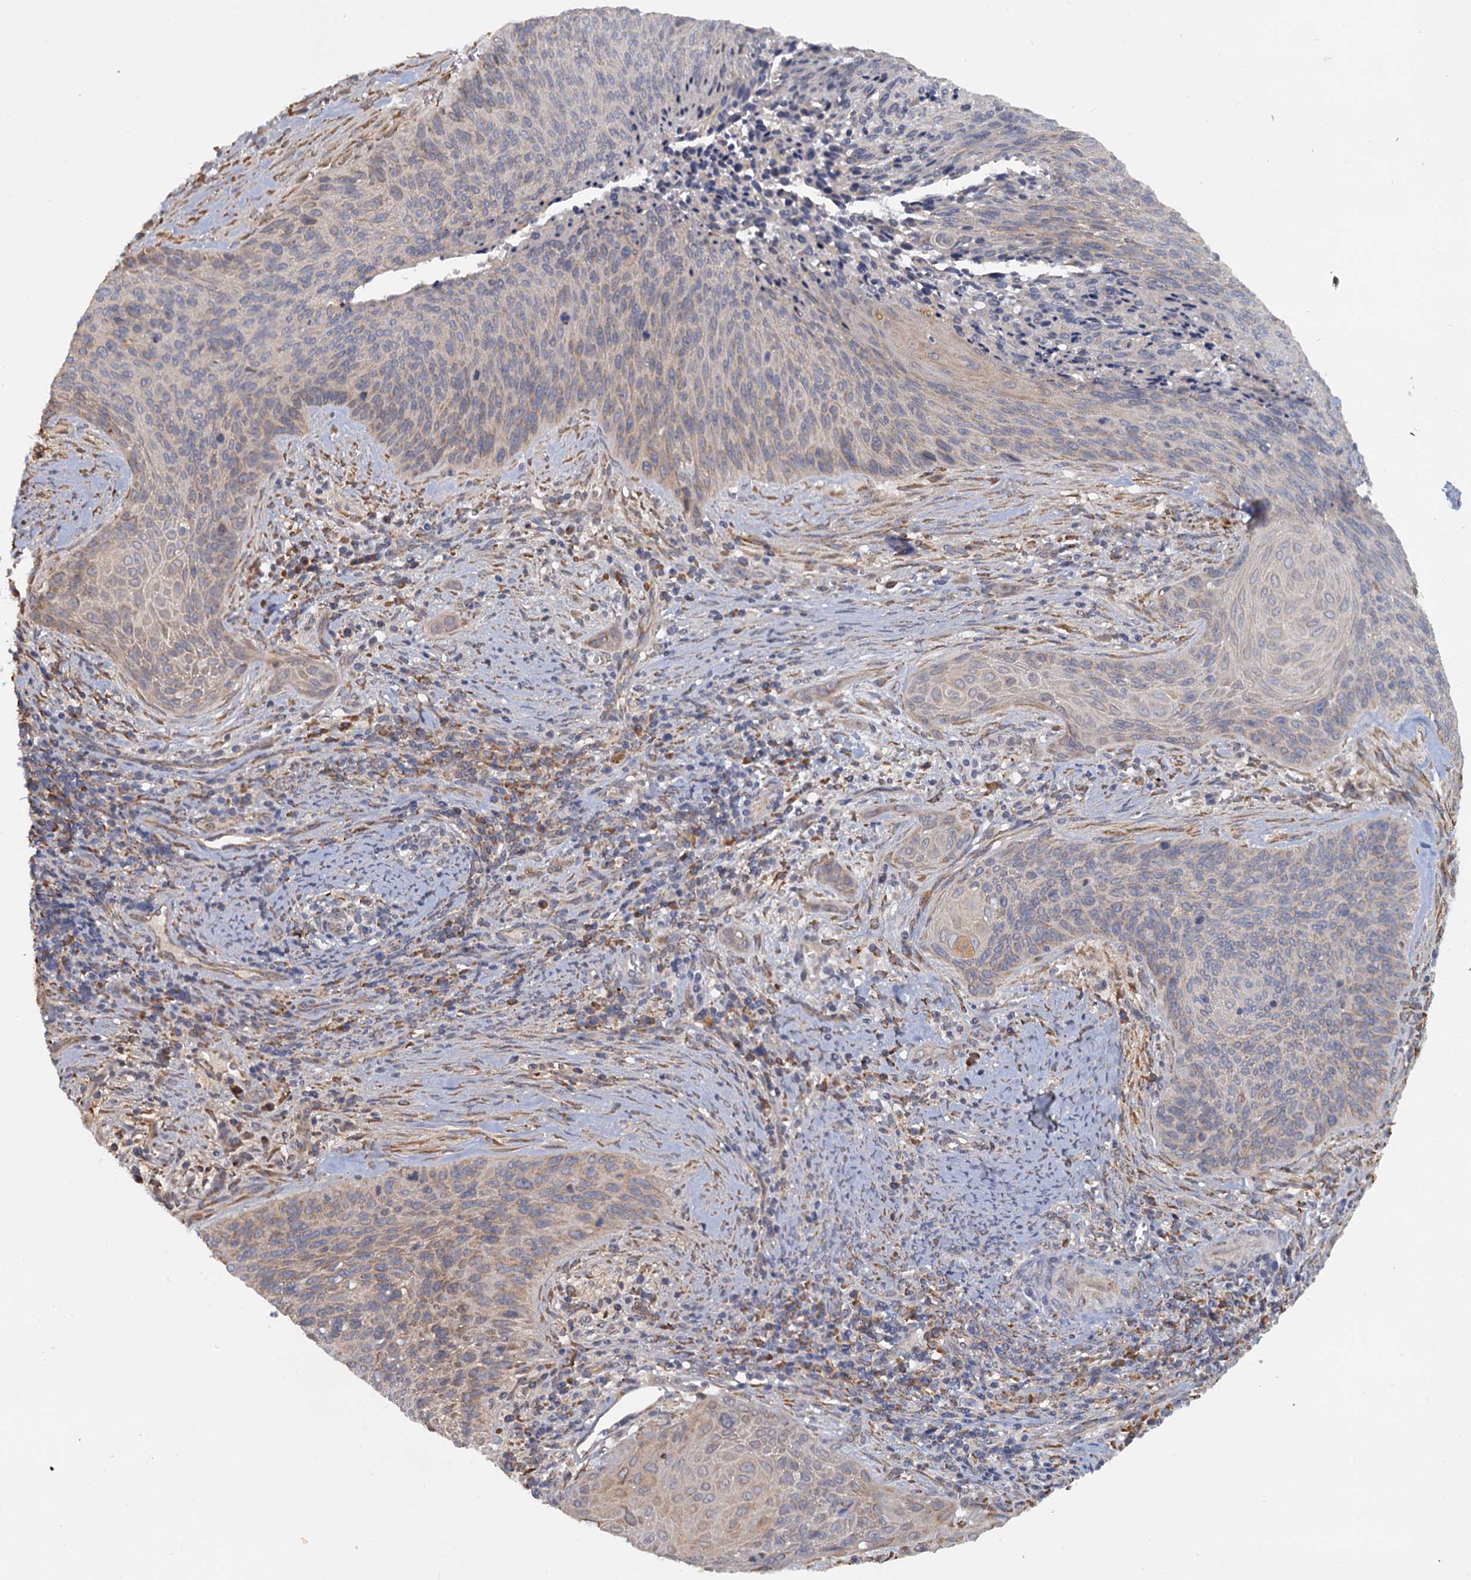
{"staining": {"intensity": "weak", "quantity": "25%-75%", "location": "cytoplasmic/membranous"}, "tissue": "cervical cancer", "cell_type": "Tumor cells", "image_type": "cancer", "snomed": [{"axis": "morphology", "description": "Squamous cell carcinoma, NOS"}, {"axis": "topography", "description": "Cervix"}], "caption": "This is an image of IHC staining of squamous cell carcinoma (cervical), which shows weak expression in the cytoplasmic/membranous of tumor cells.", "gene": "LRRC51", "patient": {"sex": "female", "age": 55}}